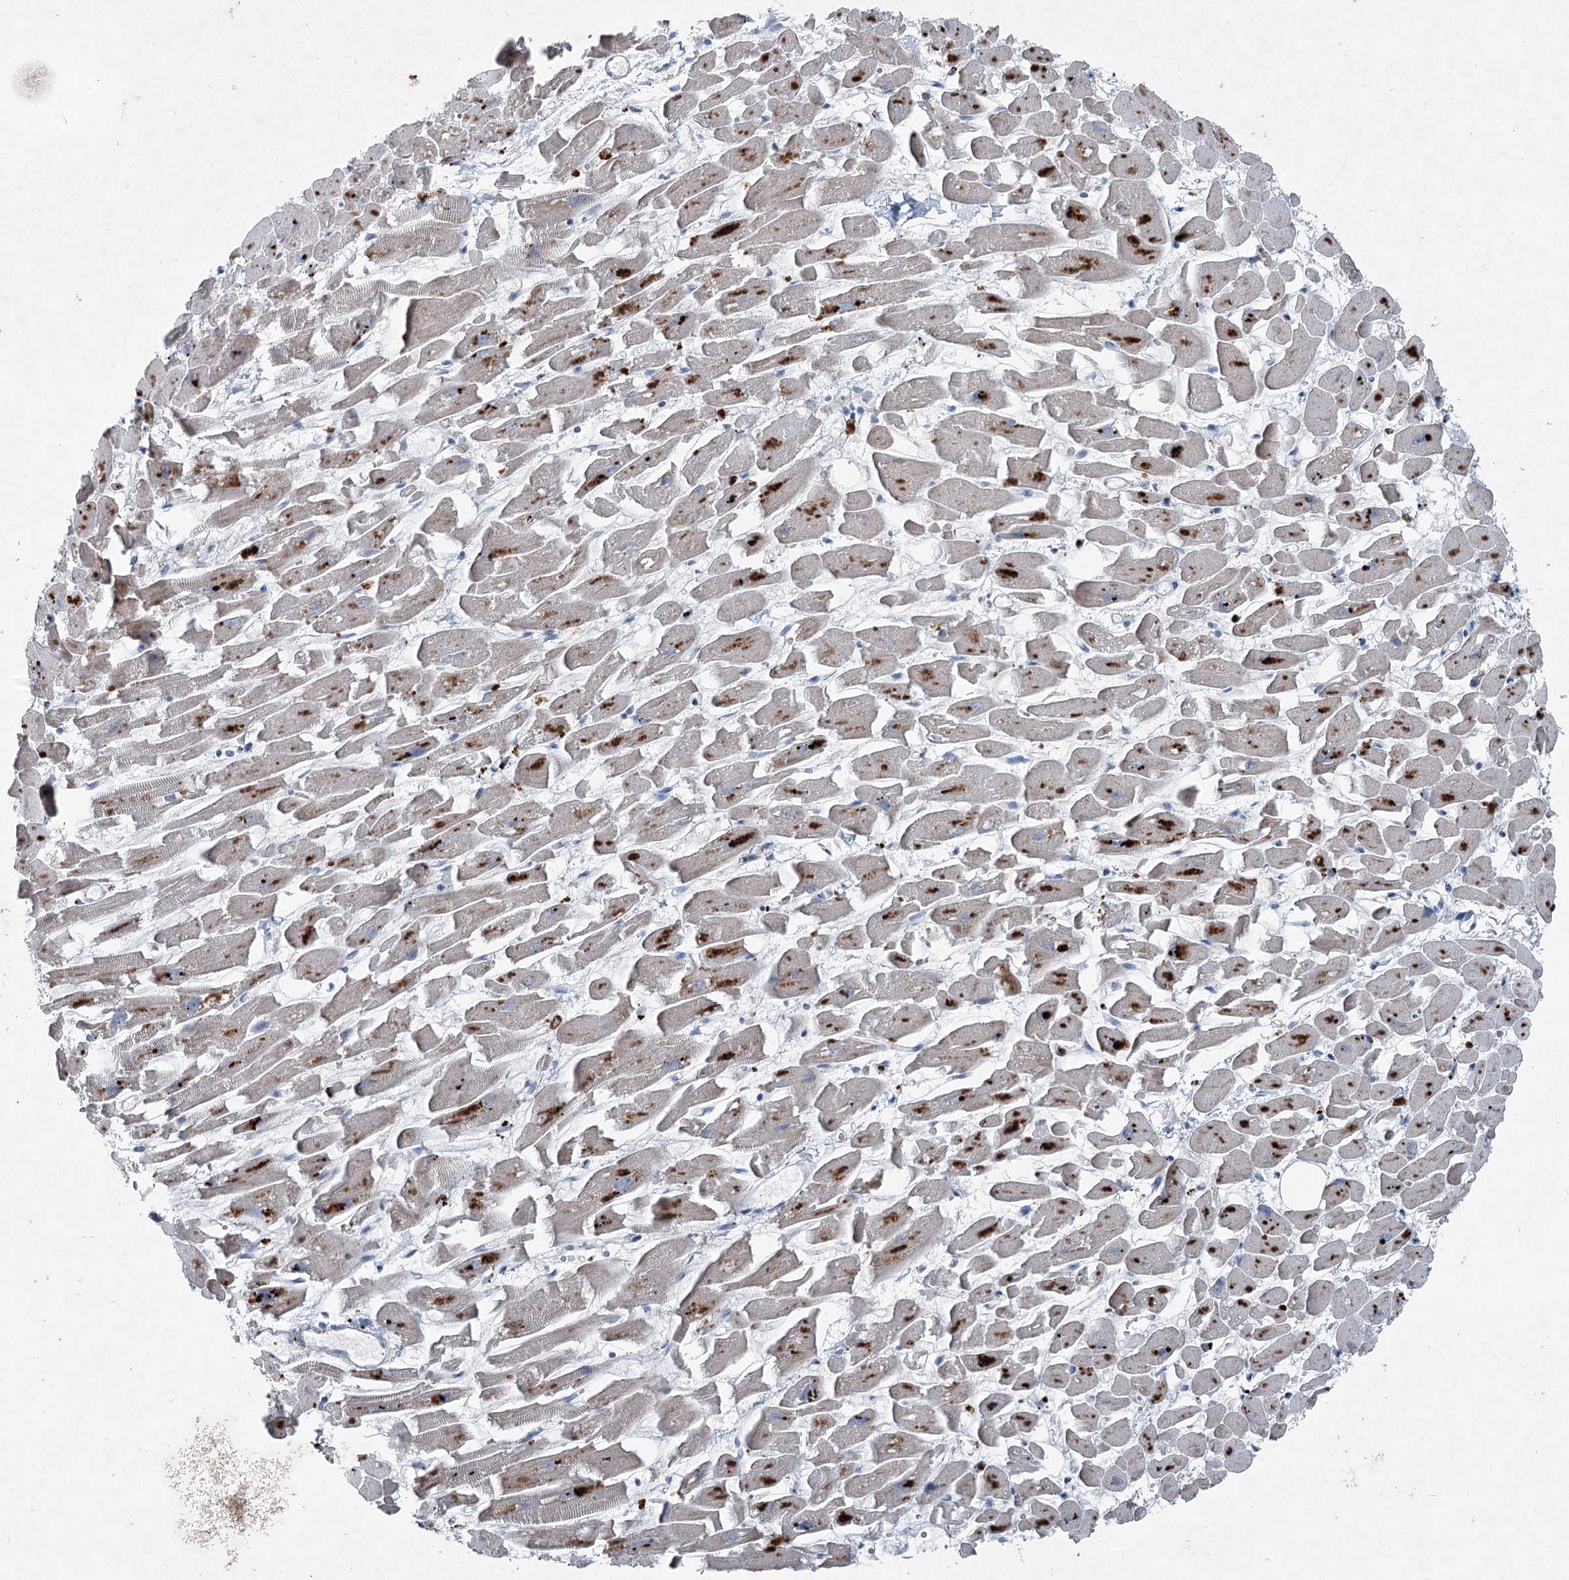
{"staining": {"intensity": "negative", "quantity": "none", "location": "none"}, "tissue": "heart muscle", "cell_type": "Cardiomyocytes", "image_type": "normal", "snomed": [{"axis": "morphology", "description": "Normal tissue, NOS"}, {"axis": "topography", "description": "Heart"}], "caption": "The IHC micrograph has no significant positivity in cardiomyocytes of heart muscle. (Stains: DAB (3,3'-diaminobenzidine) IHC with hematoxylin counter stain, Microscopy: brightfield microscopy at high magnification).", "gene": "ENSG00000285330", "patient": {"sex": "female", "age": 64}}